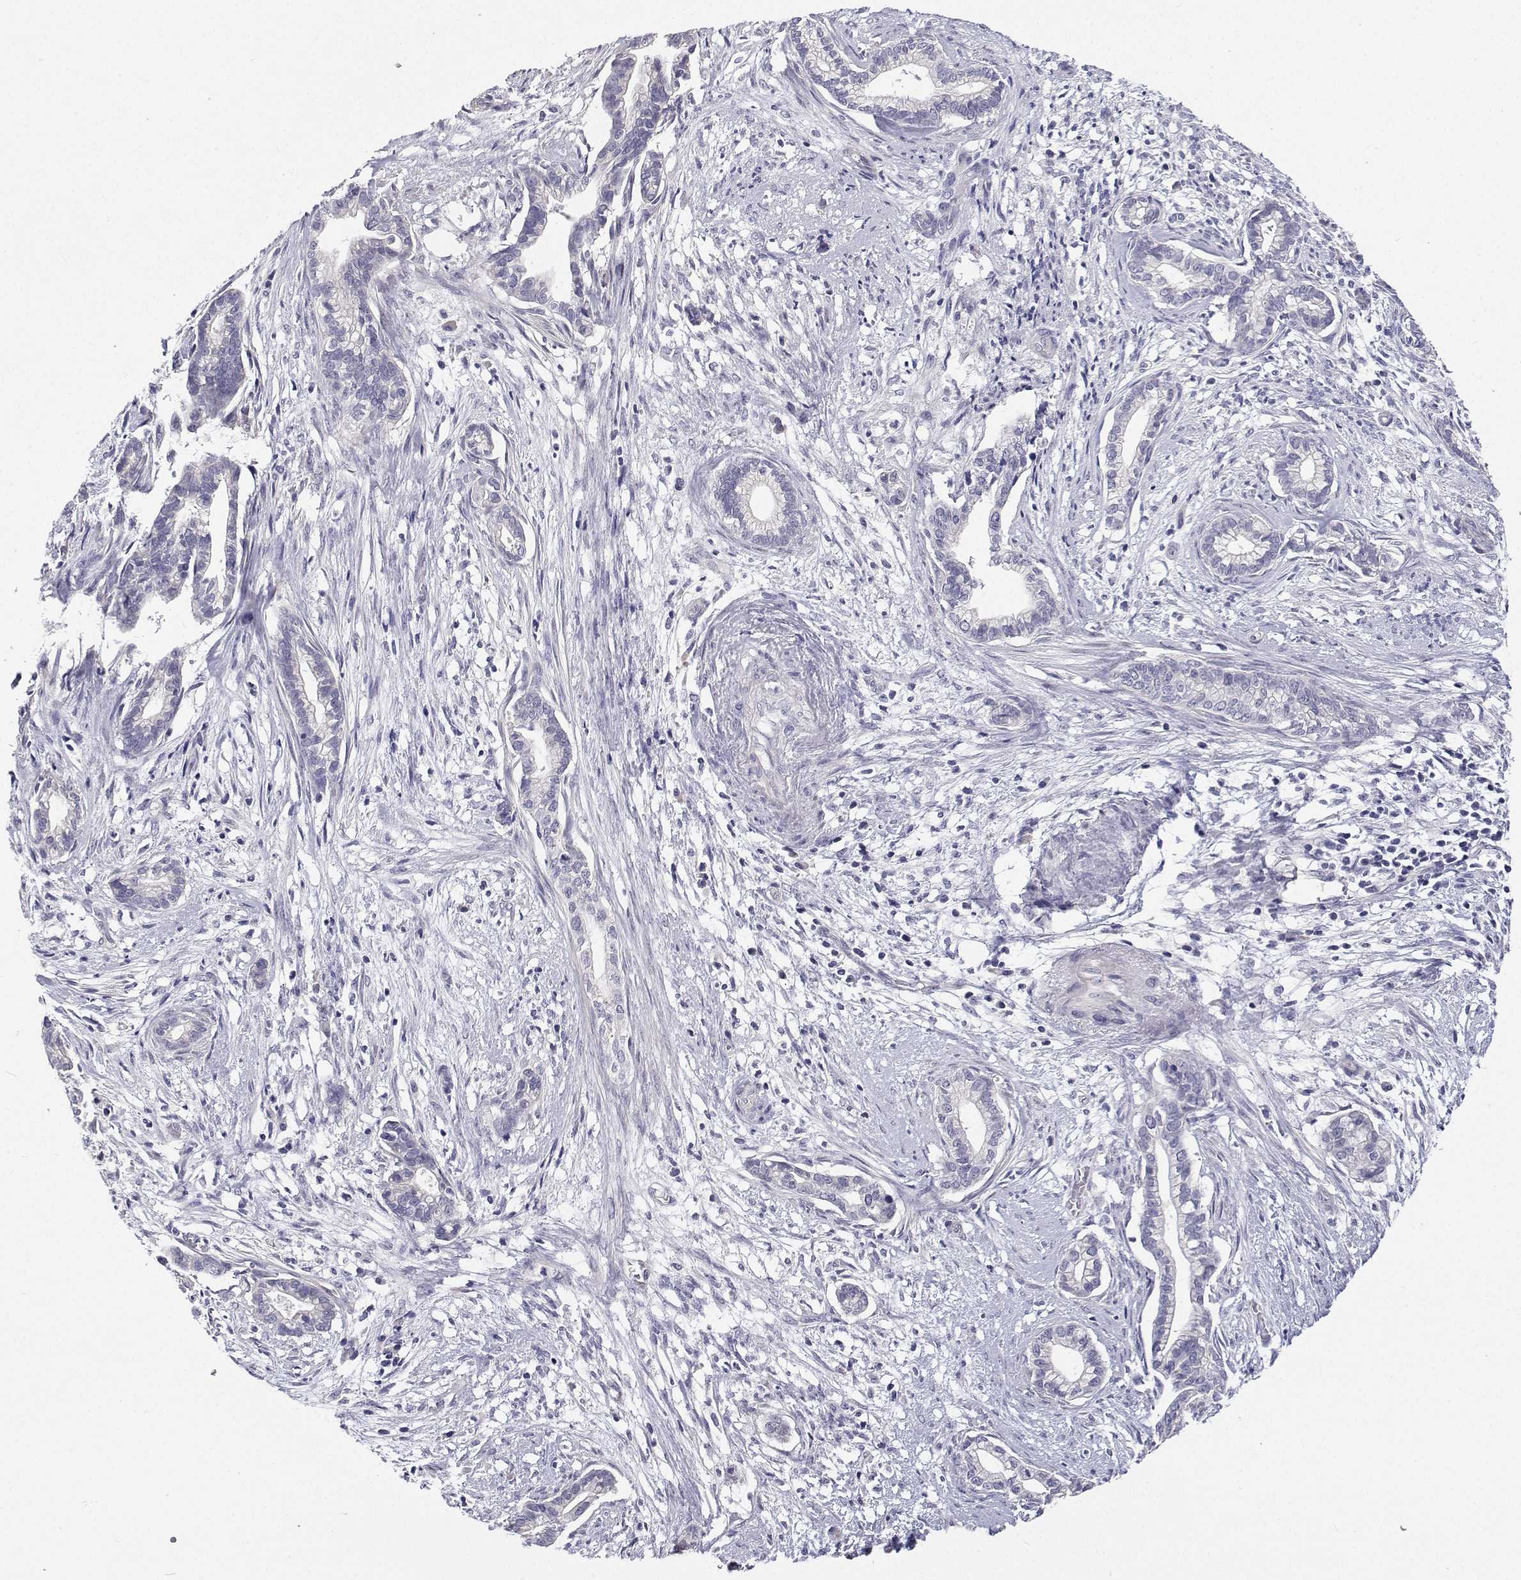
{"staining": {"intensity": "negative", "quantity": "none", "location": "none"}, "tissue": "cervical cancer", "cell_type": "Tumor cells", "image_type": "cancer", "snomed": [{"axis": "morphology", "description": "Adenocarcinoma, NOS"}, {"axis": "topography", "description": "Cervix"}], "caption": "Cervical adenocarcinoma was stained to show a protein in brown. There is no significant staining in tumor cells.", "gene": "ANKRD65", "patient": {"sex": "female", "age": 62}}